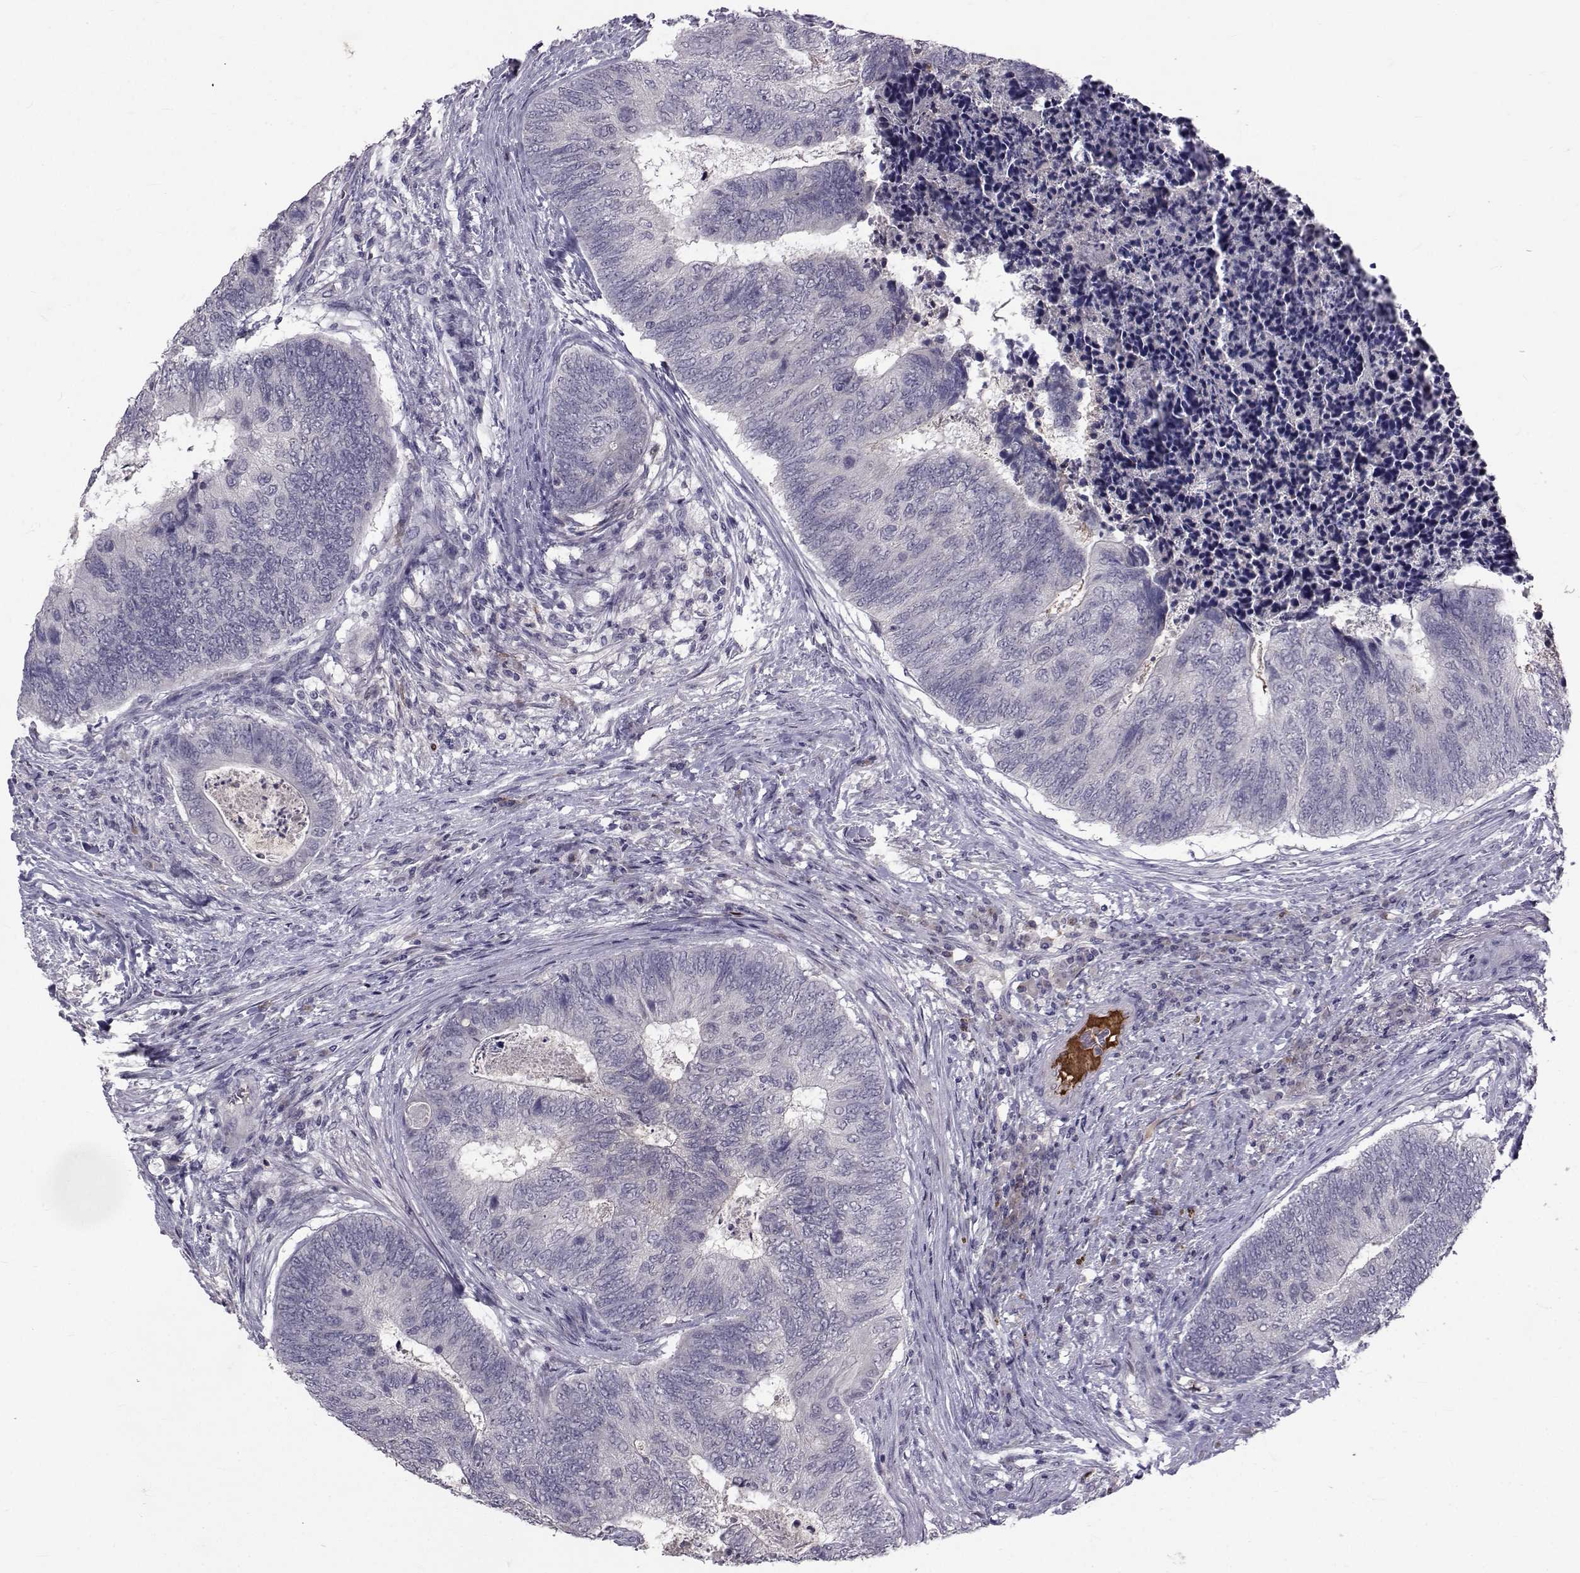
{"staining": {"intensity": "negative", "quantity": "none", "location": "none"}, "tissue": "colorectal cancer", "cell_type": "Tumor cells", "image_type": "cancer", "snomed": [{"axis": "morphology", "description": "Adenocarcinoma, NOS"}, {"axis": "topography", "description": "Colon"}], "caption": "Tumor cells show no significant staining in colorectal cancer.", "gene": "TNFRSF11B", "patient": {"sex": "female", "age": 67}}